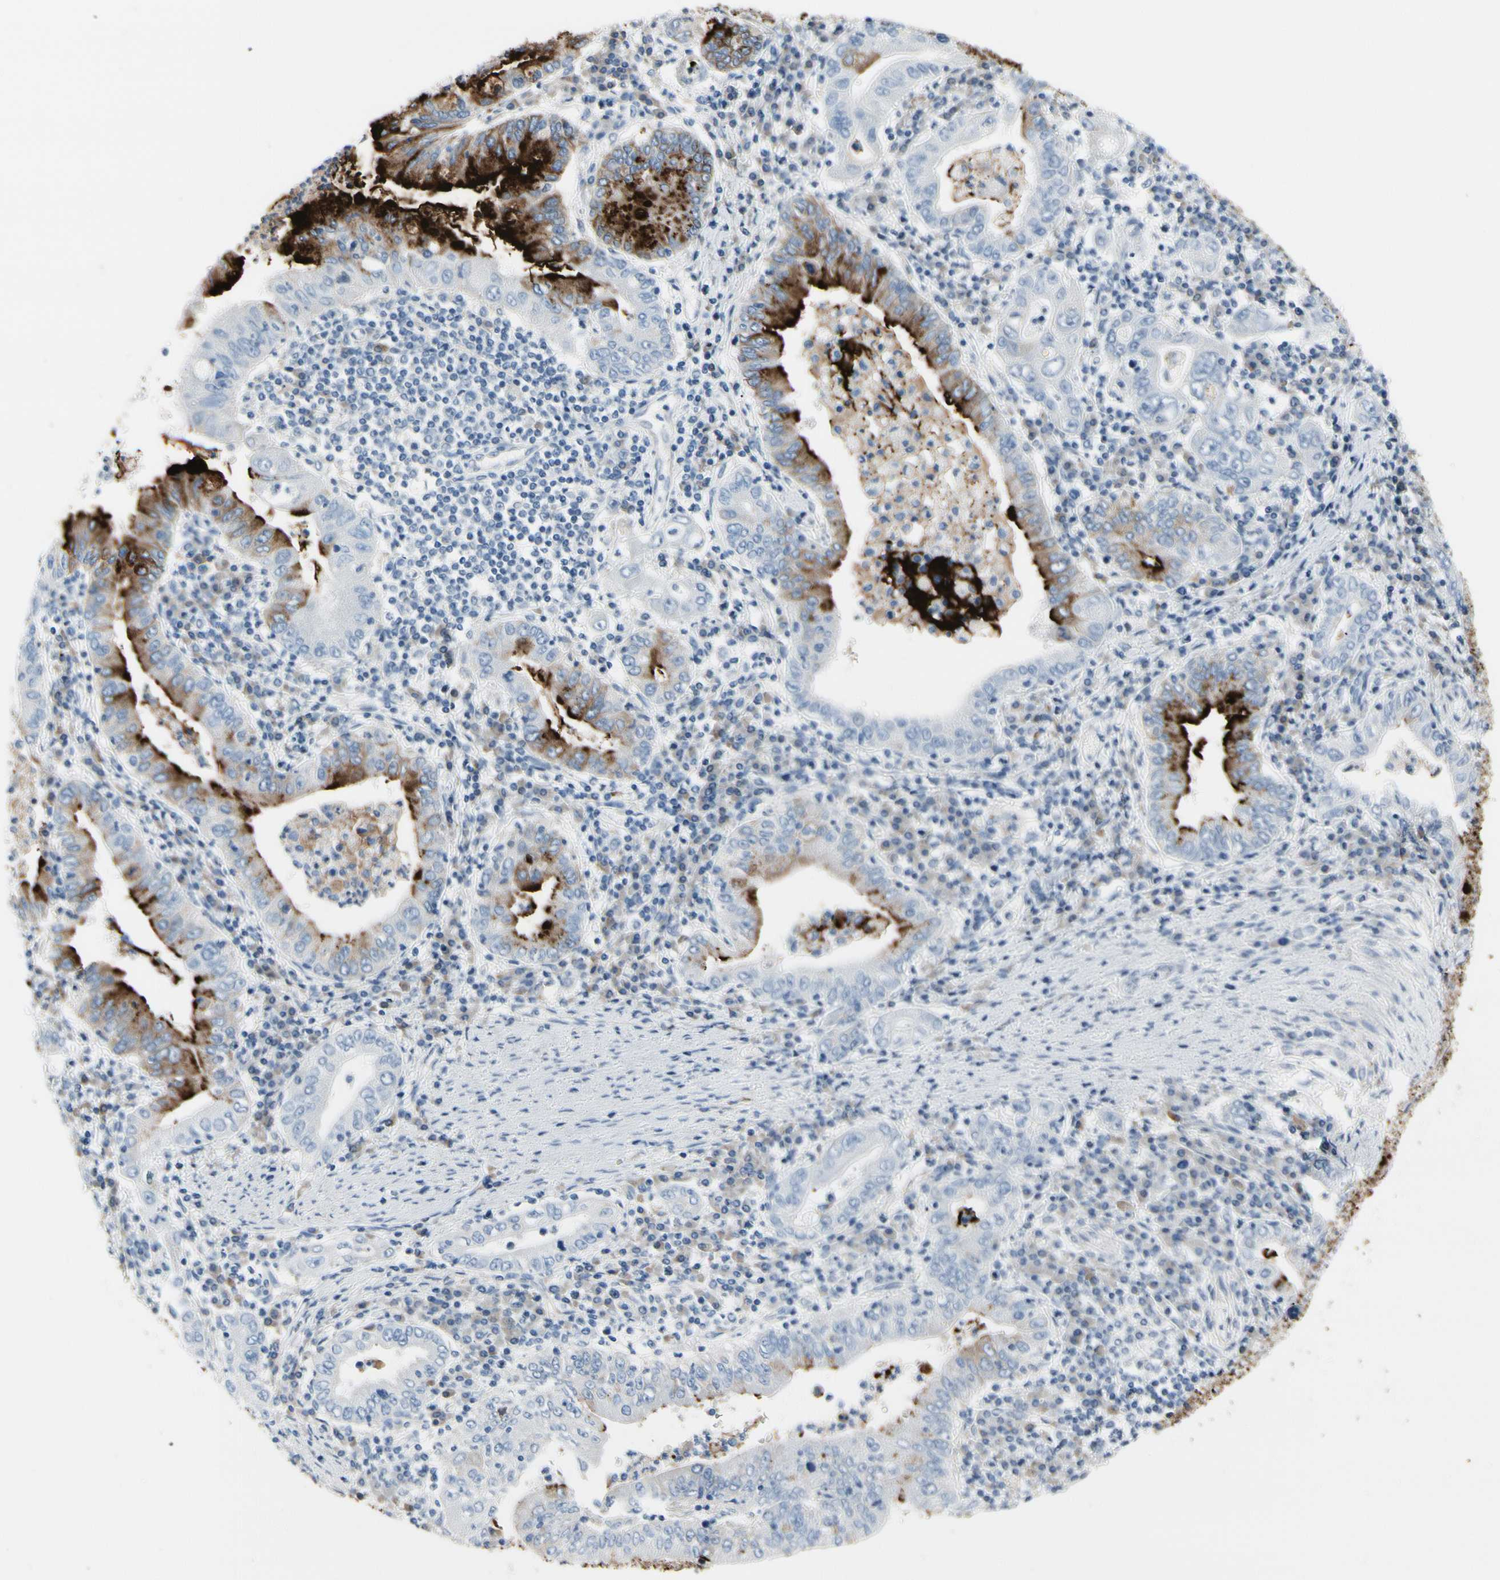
{"staining": {"intensity": "strong", "quantity": "25%-75%", "location": "cytoplasmic/membranous"}, "tissue": "stomach cancer", "cell_type": "Tumor cells", "image_type": "cancer", "snomed": [{"axis": "morphology", "description": "Normal tissue, NOS"}, {"axis": "morphology", "description": "Adenocarcinoma, NOS"}, {"axis": "topography", "description": "Esophagus"}, {"axis": "topography", "description": "Stomach, upper"}, {"axis": "topography", "description": "Peripheral nerve tissue"}], "caption": "This histopathology image demonstrates immunohistochemistry staining of human adenocarcinoma (stomach), with high strong cytoplasmic/membranous staining in about 25%-75% of tumor cells.", "gene": "MUC5B", "patient": {"sex": "male", "age": 62}}